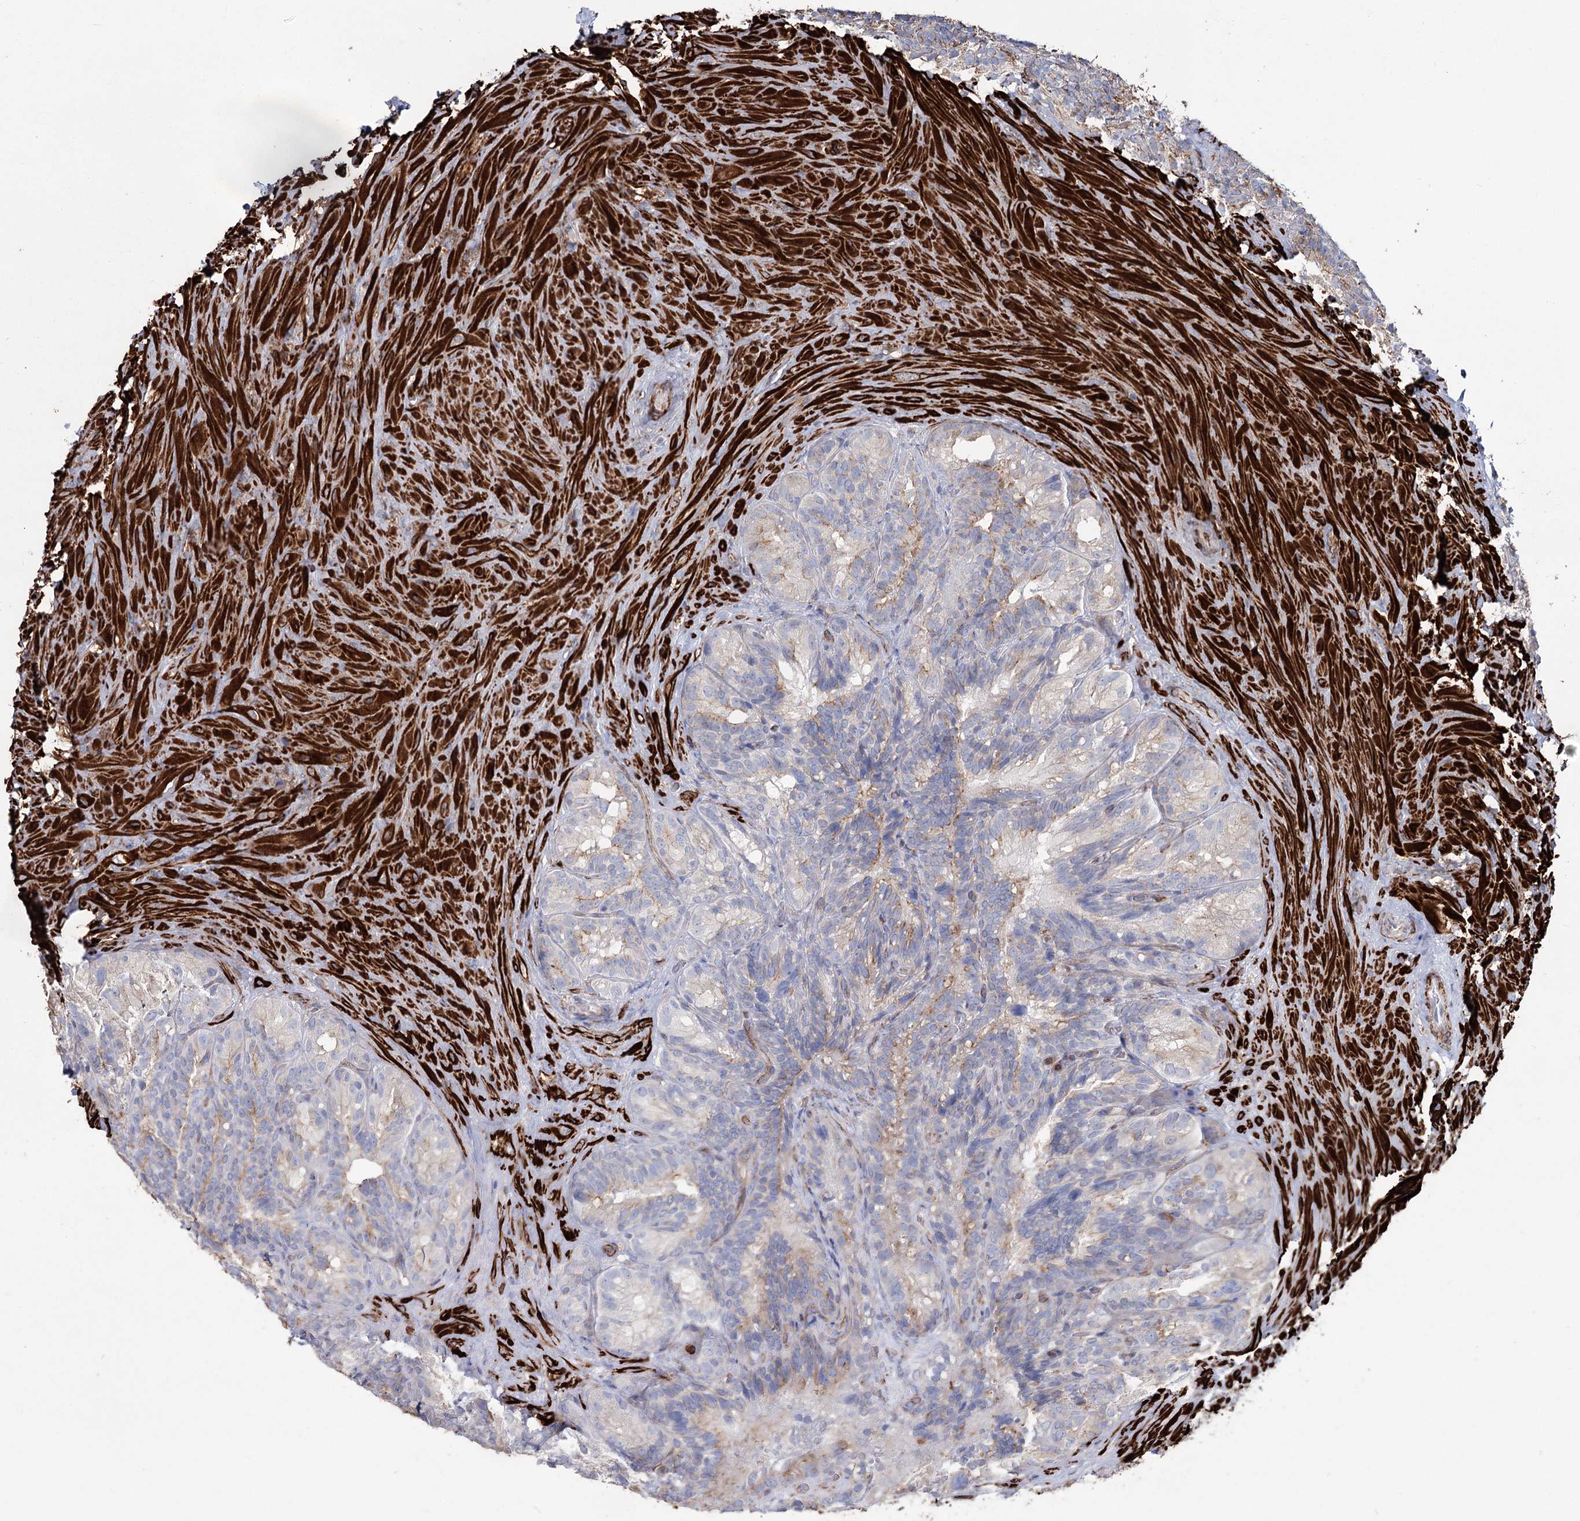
{"staining": {"intensity": "weak", "quantity": "<25%", "location": "cytoplasmic/membranous"}, "tissue": "seminal vesicle", "cell_type": "Glandular cells", "image_type": "normal", "snomed": [{"axis": "morphology", "description": "Normal tissue, NOS"}, {"axis": "topography", "description": "Seminal veicle"}], "caption": "Glandular cells show no significant protein expression in normal seminal vesicle. (Brightfield microscopy of DAB (3,3'-diaminobenzidine) immunohistochemistry at high magnification).", "gene": "SUMF1", "patient": {"sex": "male", "age": 60}}